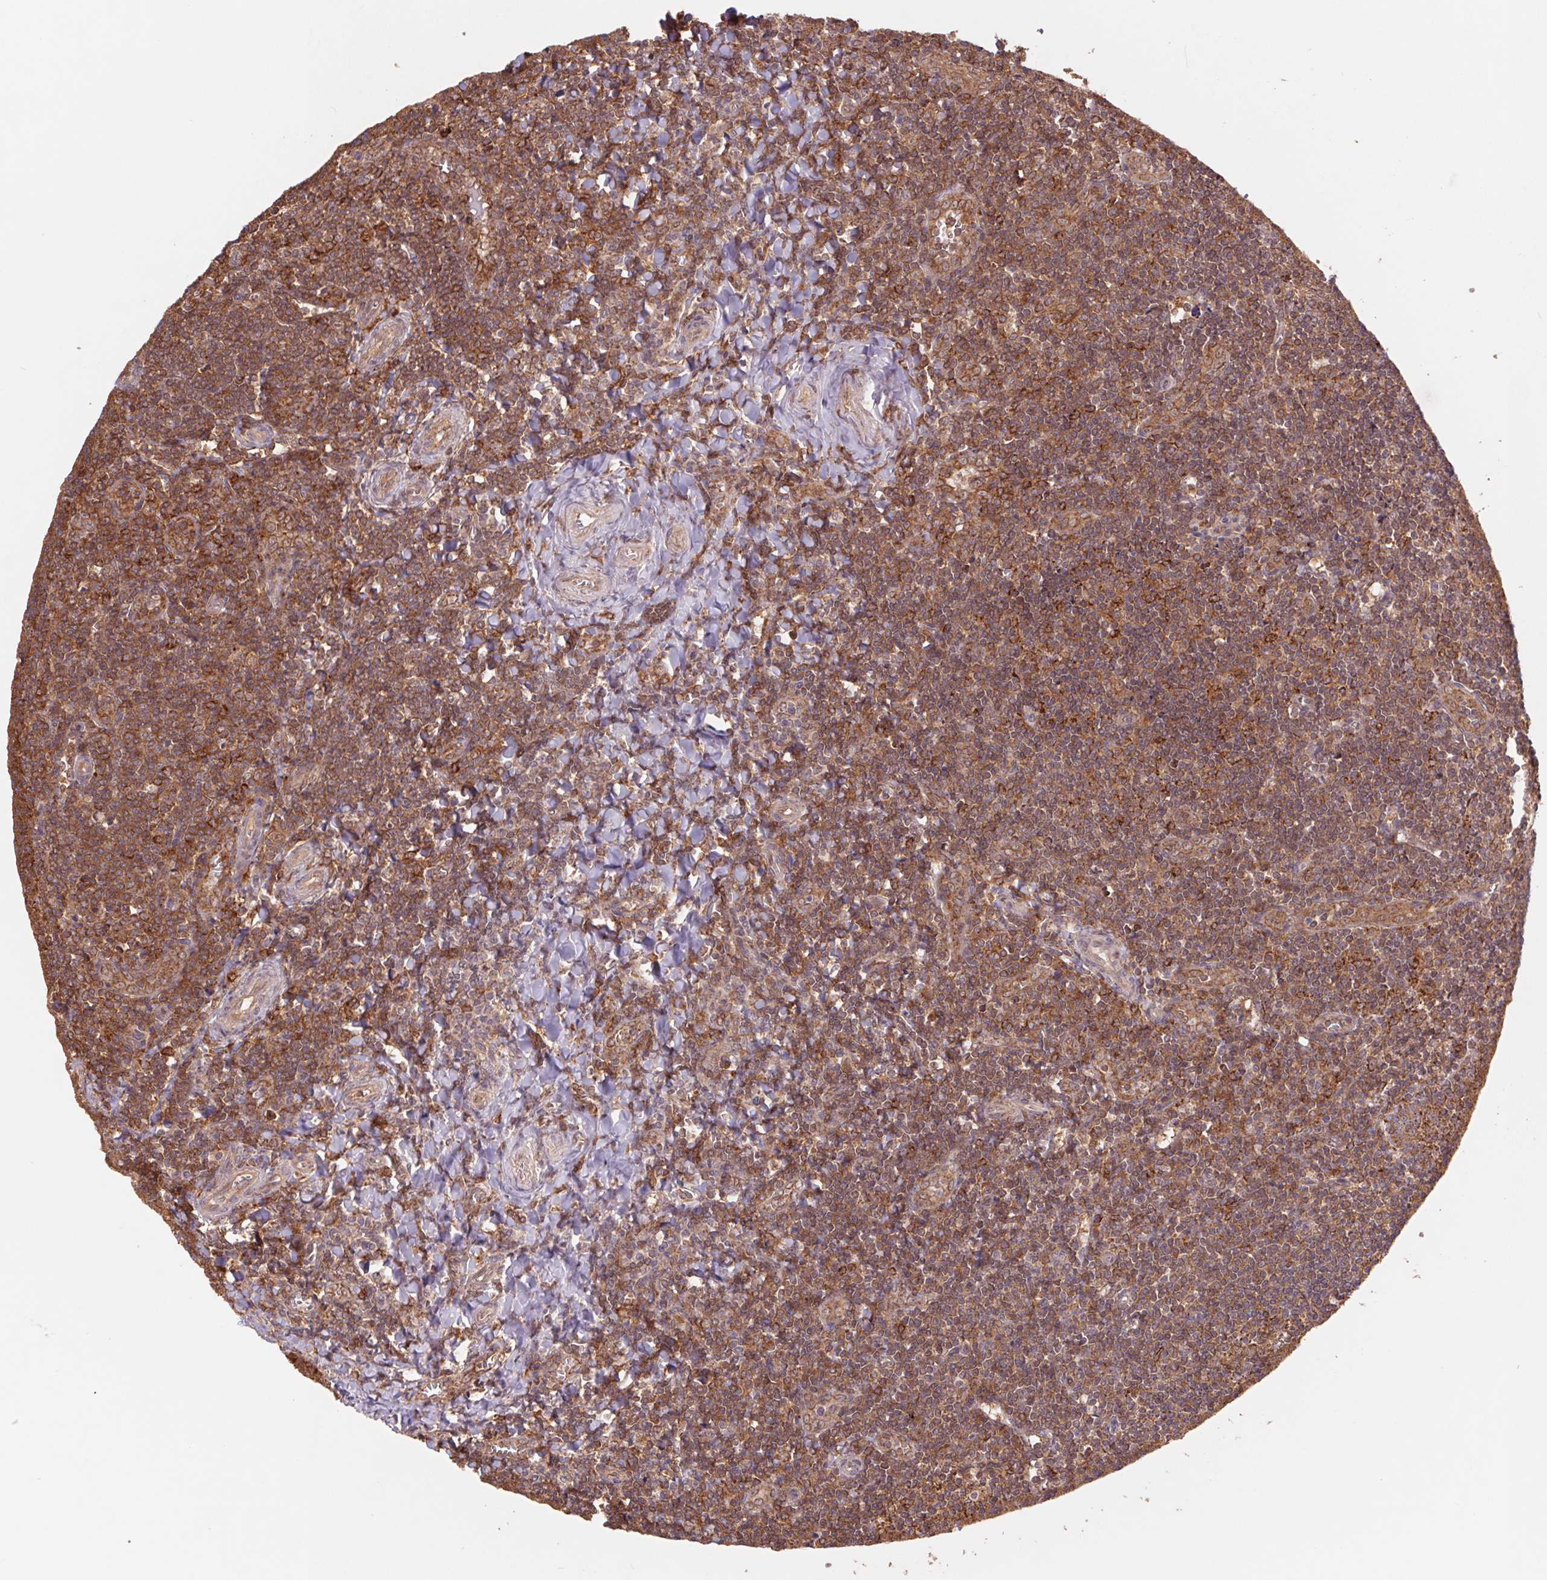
{"staining": {"intensity": "strong", "quantity": ">75%", "location": "cytoplasmic/membranous"}, "tissue": "tonsil", "cell_type": "Non-germinal center cells", "image_type": "normal", "snomed": [{"axis": "morphology", "description": "Normal tissue, NOS"}, {"axis": "morphology", "description": "Inflammation, NOS"}, {"axis": "topography", "description": "Tonsil"}], "caption": "A brown stain labels strong cytoplasmic/membranous expression of a protein in non-germinal center cells of normal tonsil. The protein is shown in brown color, while the nuclei are stained blue.", "gene": "URM1", "patient": {"sex": "female", "age": 31}}